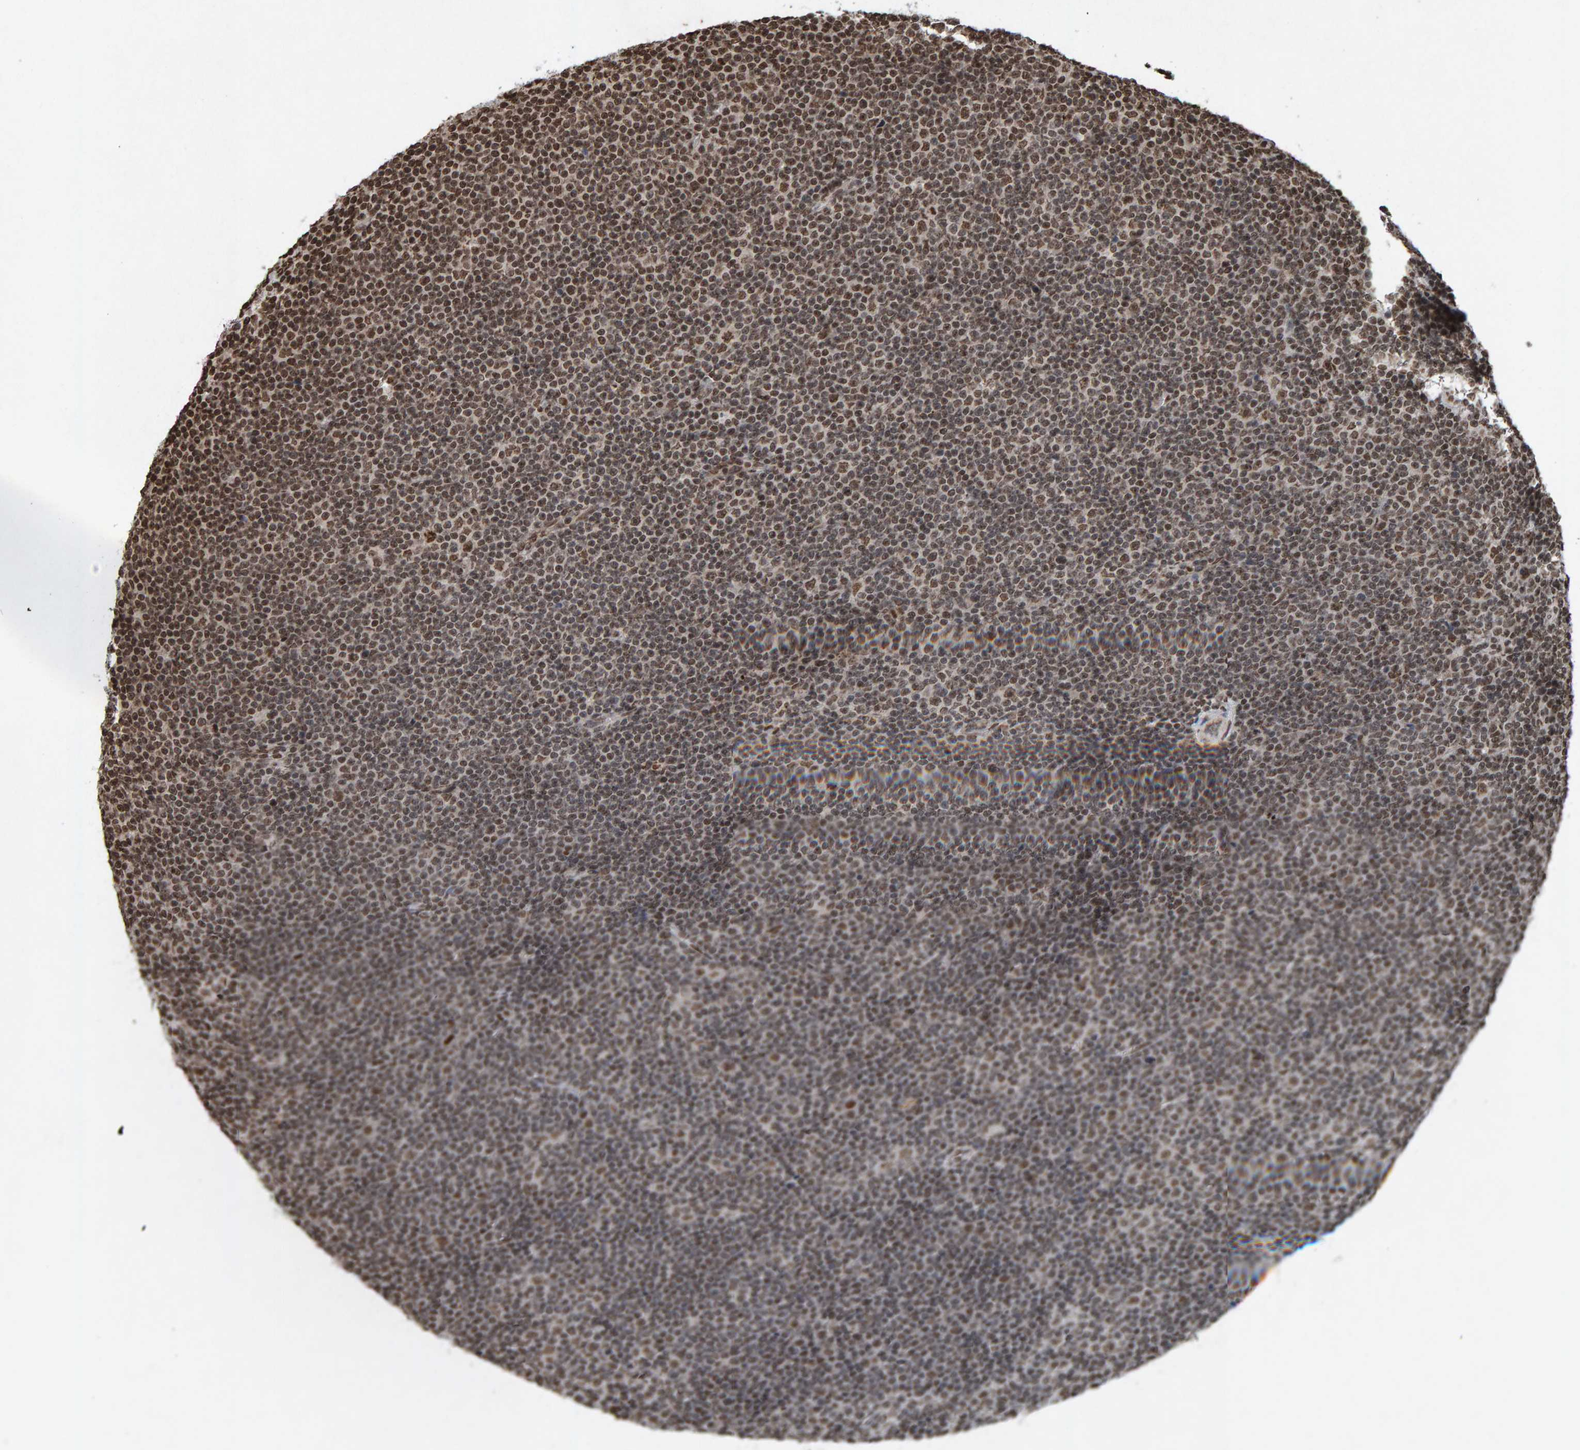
{"staining": {"intensity": "moderate", "quantity": ">75%", "location": "nuclear"}, "tissue": "lymphoma", "cell_type": "Tumor cells", "image_type": "cancer", "snomed": [{"axis": "morphology", "description": "Malignant lymphoma, non-Hodgkin's type, Low grade"}, {"axis": "topography", "description": "Lymph node"}], "caption": "Lymphoma stained with a brown dye exhibits moderate nuclear positive expression in about >75% of tumor cells.", "gene": "H2AZ1", "patient": {"sex": "female", "age": 67}}